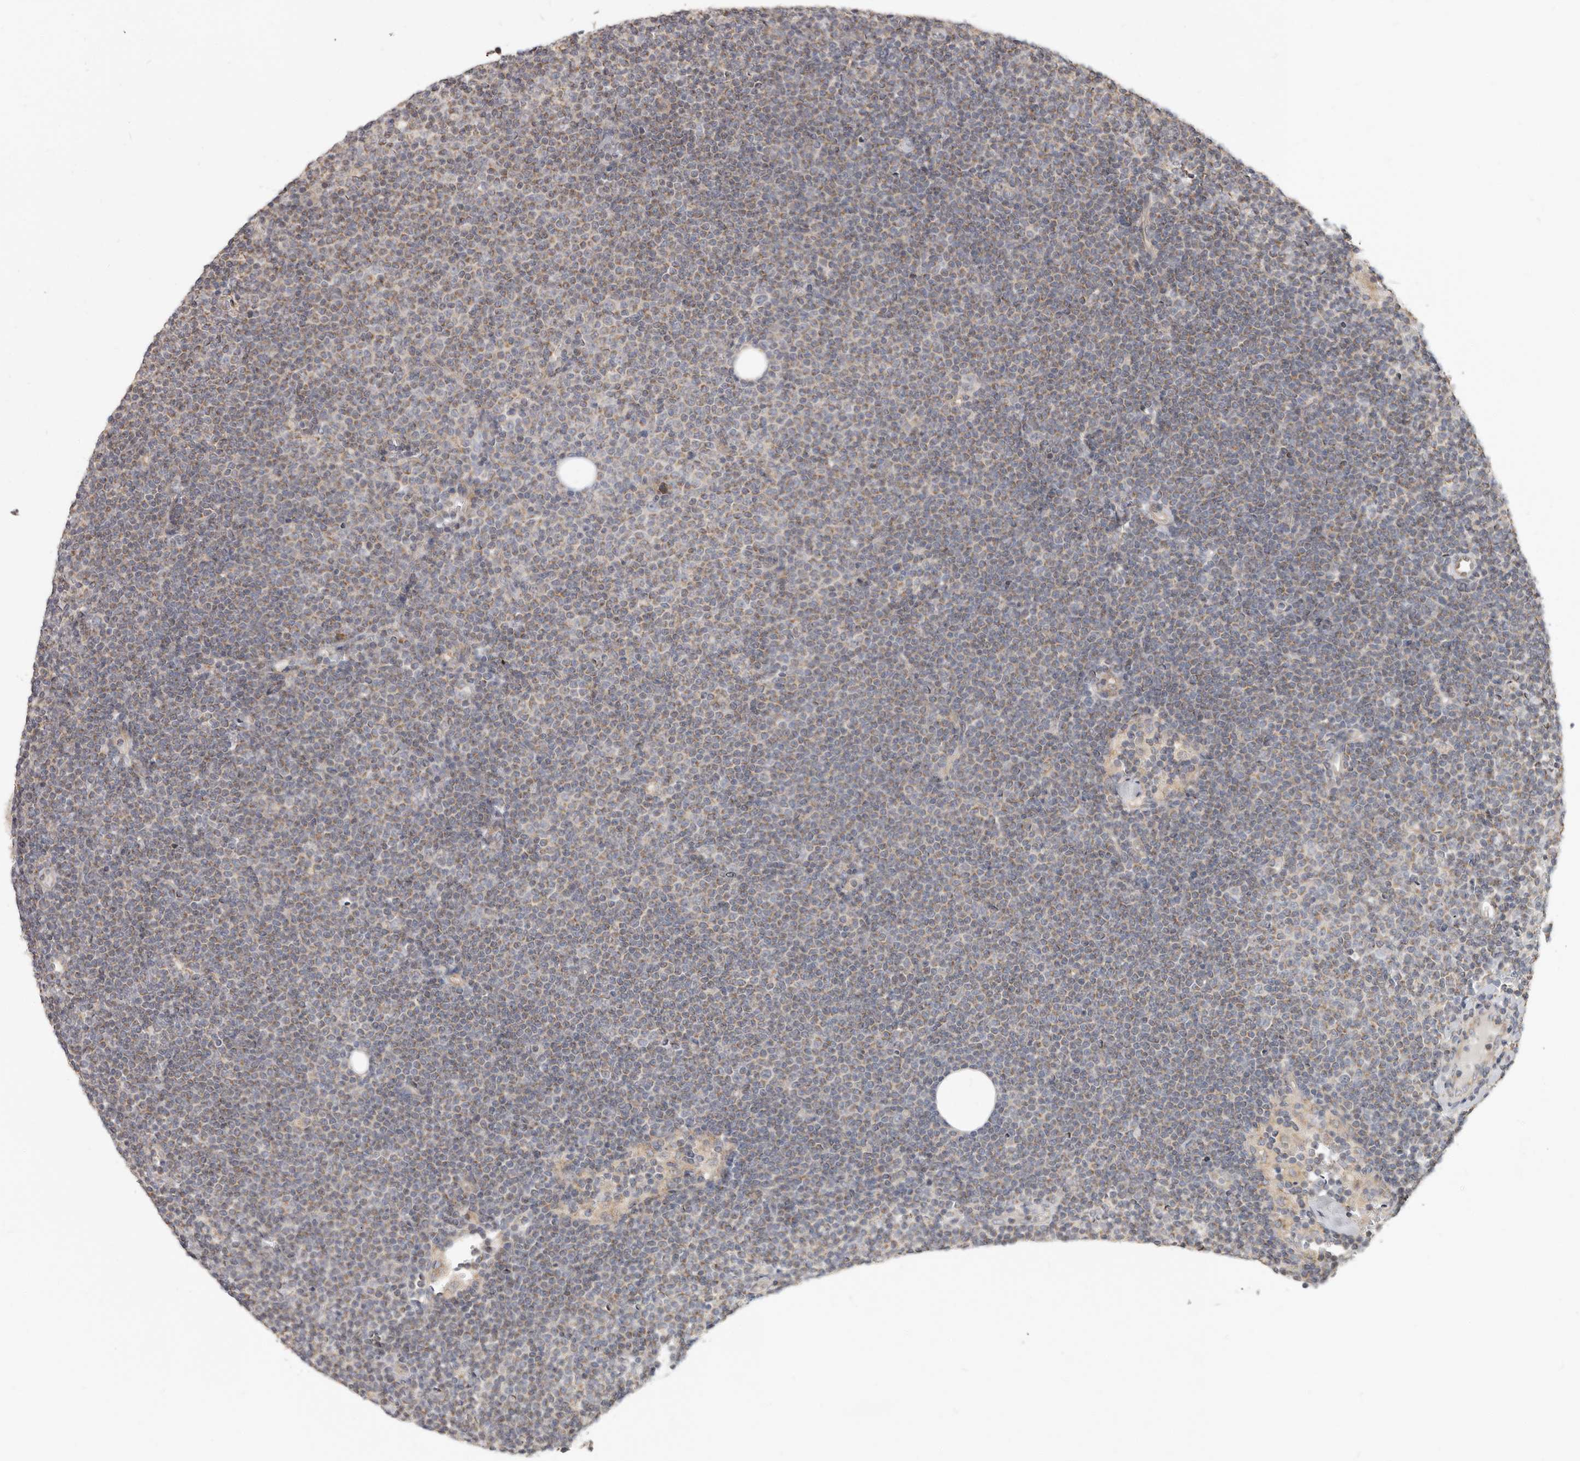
{"staining": {"intensity": "weak", "quantity": "25%-75%", "location": "cytoplasmic/membranous"}, "tissue": "lymphoma", "cell_type": "Tumor cells", "image_type": "cancer", "snomed": [{"axis": "morphology", "description": "Malignant lymphoma, non-Hodgkin's type, Low grade"}, {"axis": "topography", "description": "Lymph node"}], "caption": "Immunohistochemistry of human malignant lymphoma, non-Hodgkin's type (low-grade) displays low levels of weak cytoplasmic/membranous staining in approximately 25%-75% of tumor cells.", "gene": "UNK", "patient": {"sex": "female", "age": 53}}